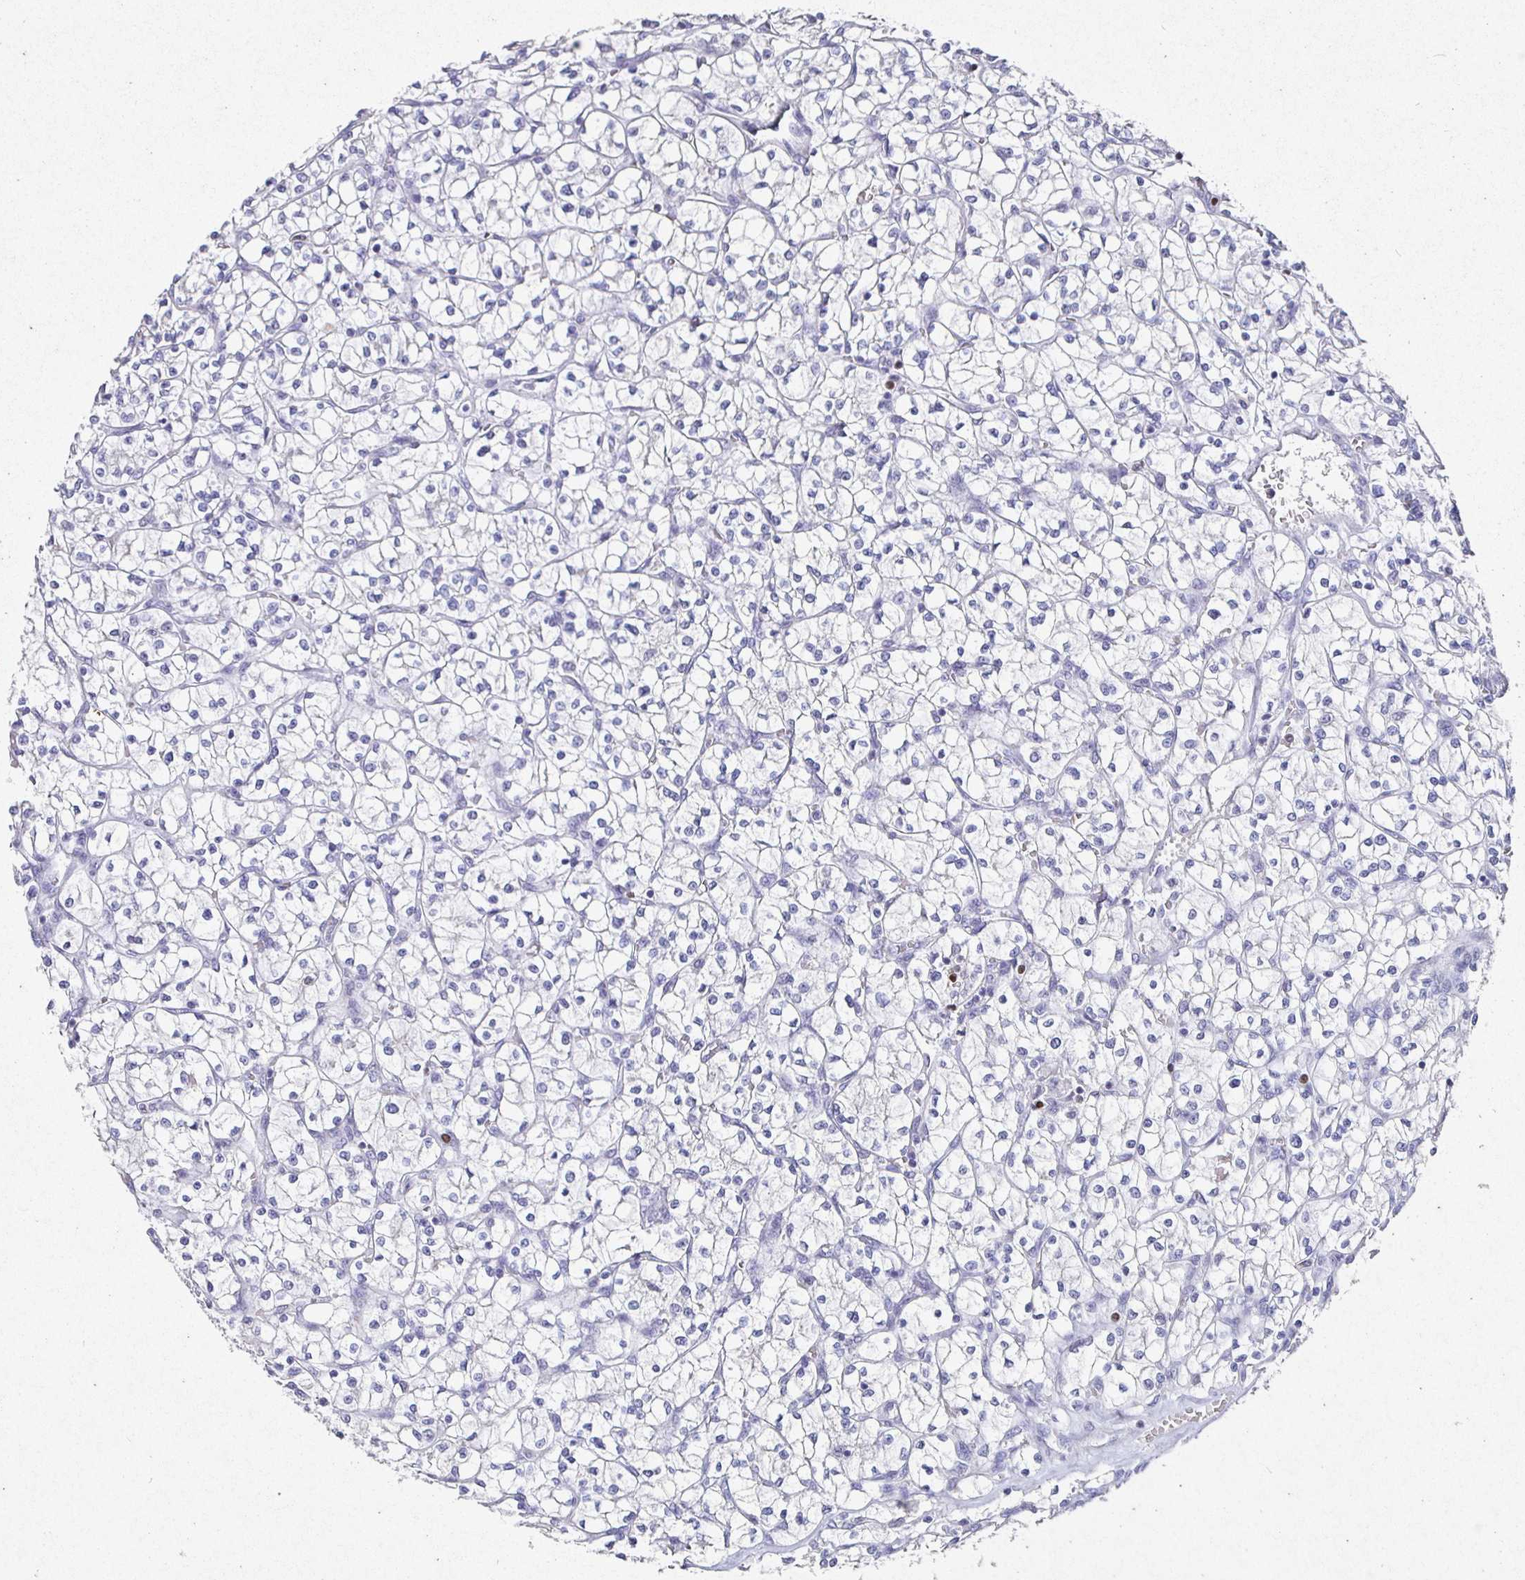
{"staining": {"intensity": "negative", "quantity": "none", "location": "none"}, "tissue": "renal cancer", "cell_type": "Tumor cells", "image_type": "cancer", "snomed": [{"axis": "morphology", "description": "Adenocarcinoma, NOS"}, {"axis": "topography", "description": "Kidney"}], "caption": "Immunohistochemical staining of human adenocarcinoma (renal) displays no significant staining in tumor cells.", "gene": "SATB1", "patient": {"sex": "female", "age": 64}}